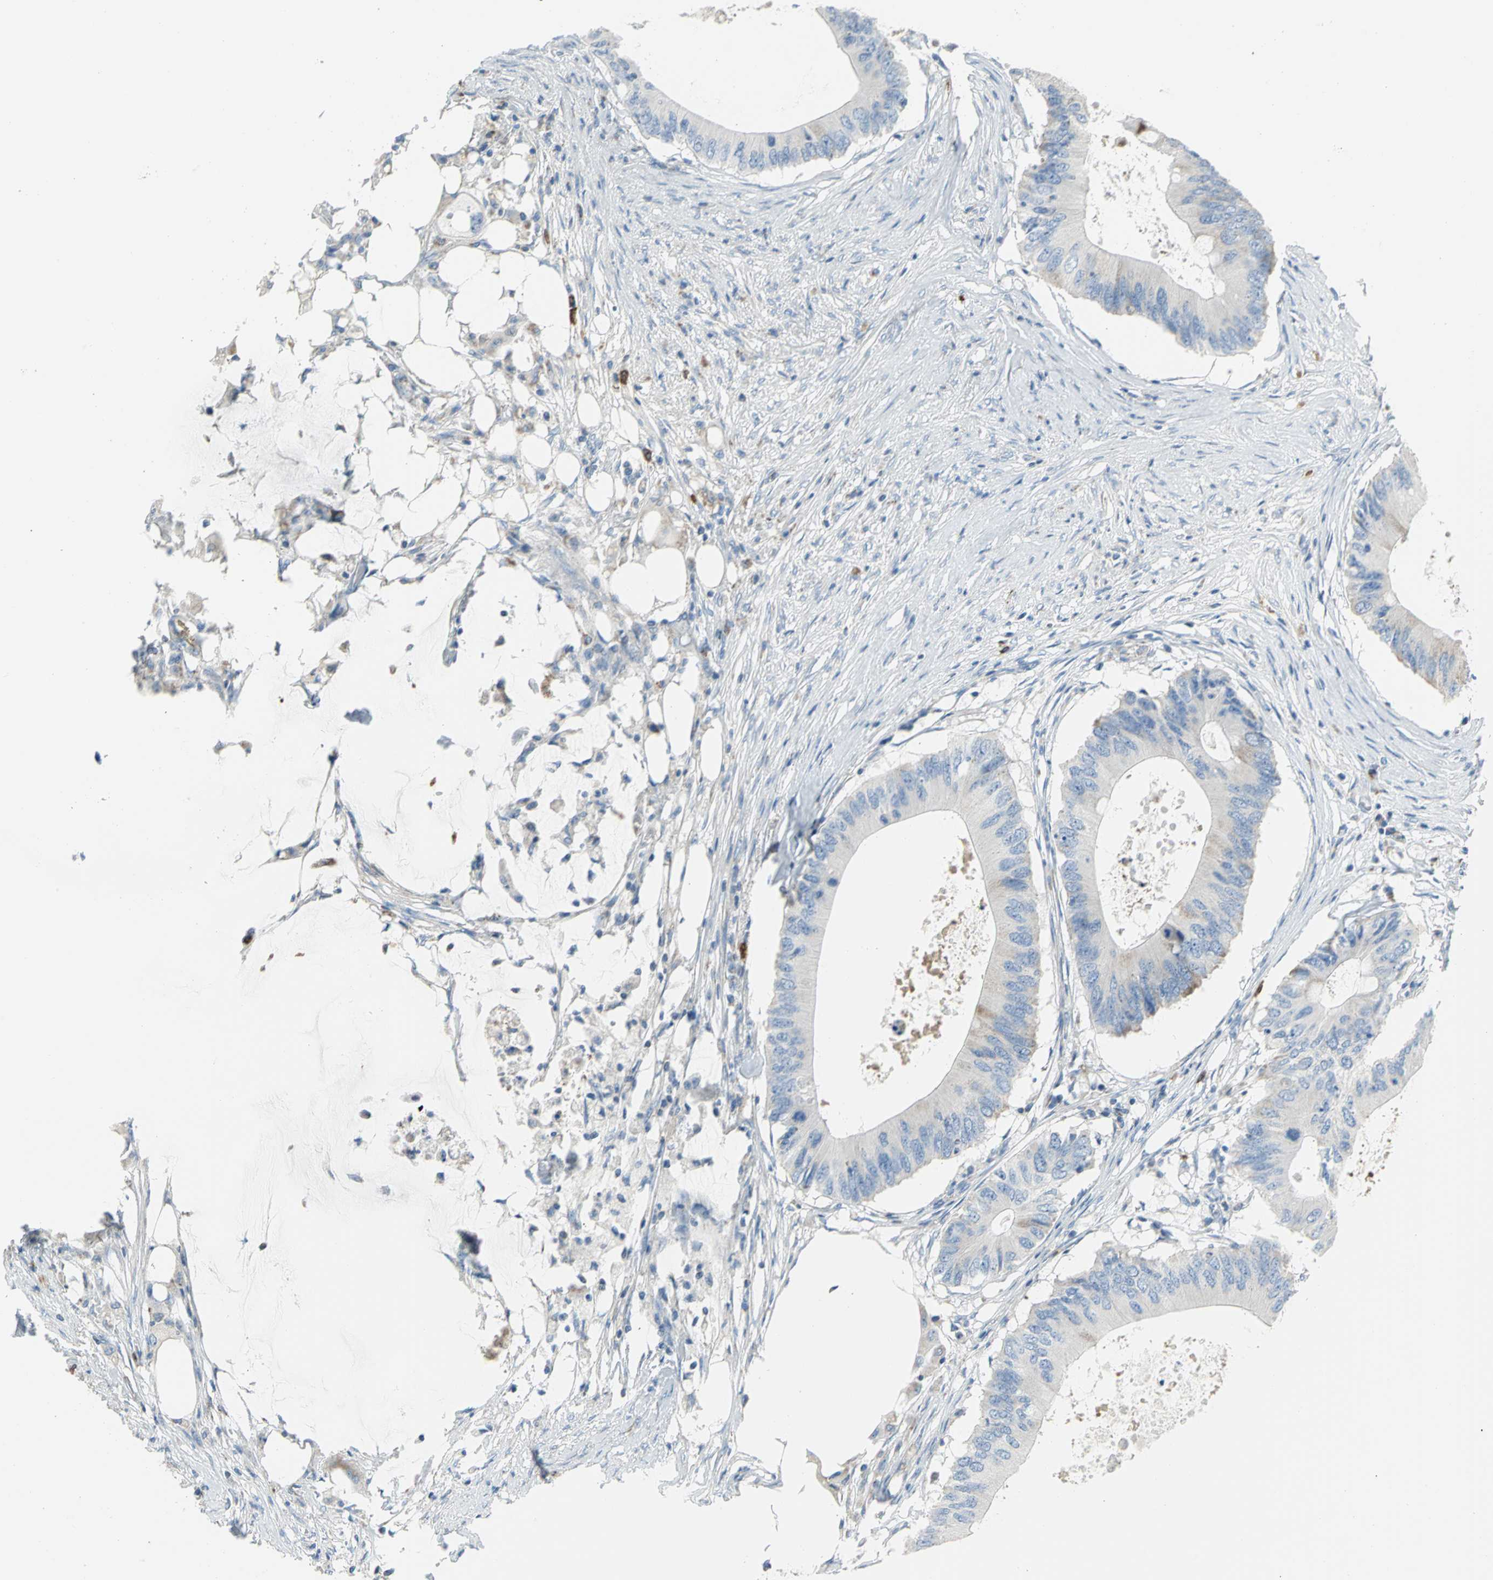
{"staining": {"intensity": "negative", "quantity": "none", "location": "none"}, "tissue": "colorectal cancer", "cell_type": "Tumor cells", "image_type": "cancer", "snomed": [{"axis": "morphology", "description": "Adenocarcinoma, NOS"}, {"axis": "topography", "description": "Colon"}], "caption": "Immunohistochemistry (IHC) image of adenocarcinoma (colorectal) stained for a protein (brown), which displays no positivity in tumor cells.", "gene": "ALOX15", "patient": {"sex": "male", "age": 71}}